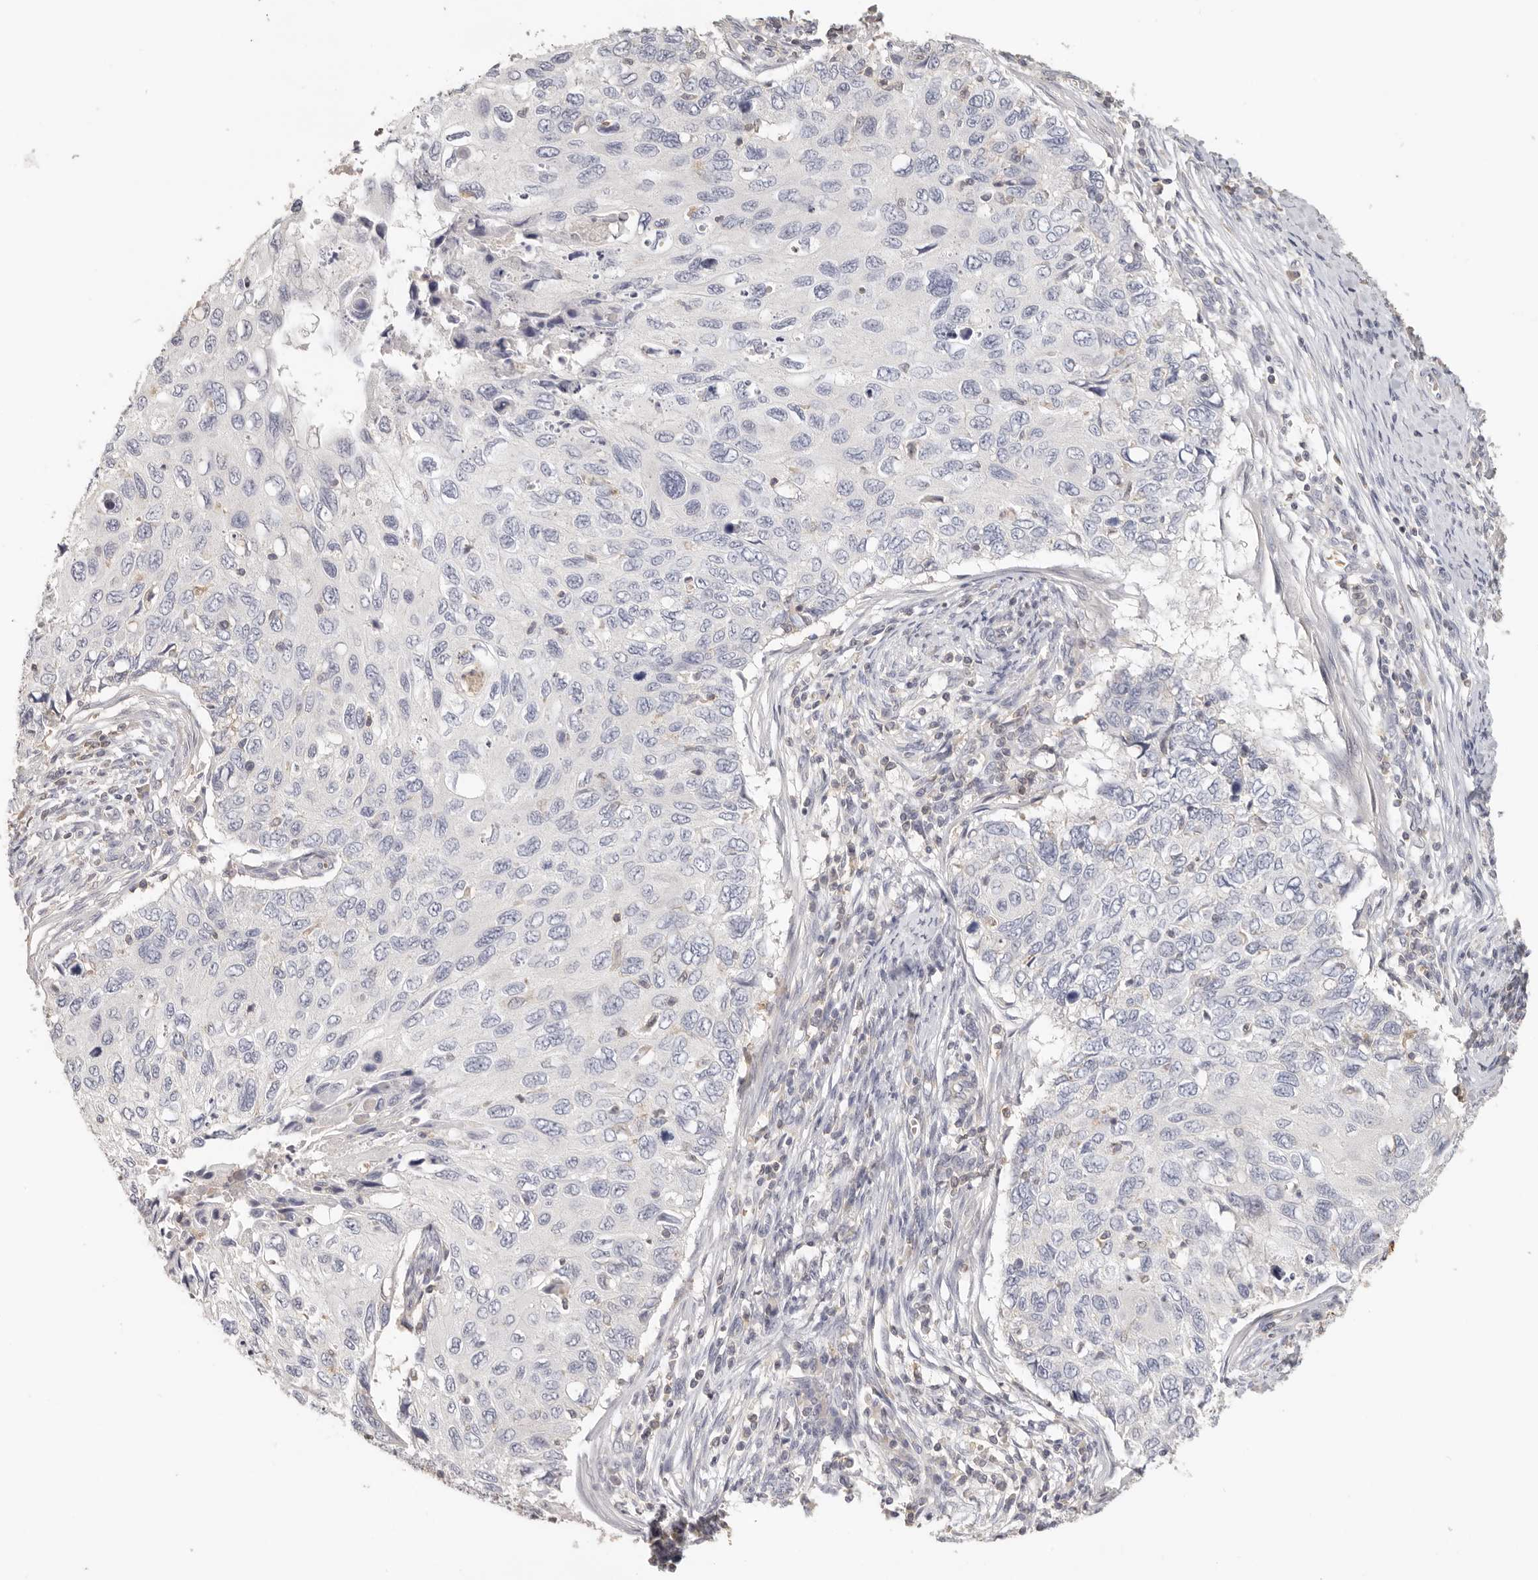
{"staining": {"intensity": "negative", "quantity": "none", "location": "none"}, "tissue": "cervical cancer", "cell_type": "Tumor cells", "image_type": "cancer", "snomed": [{"axis": "morphology", "description": "Squamous cell carcinoma, NOS"}, {"axis": "topography", "description": "Cervix"}], "caption": "Squamous cell carcinoma (cervical) stained for a protein using immunohistochemistry (IHC) displays no staining tumor cells.", "gene": "CSK", "patient": {"sex": "female", "age": 70}}